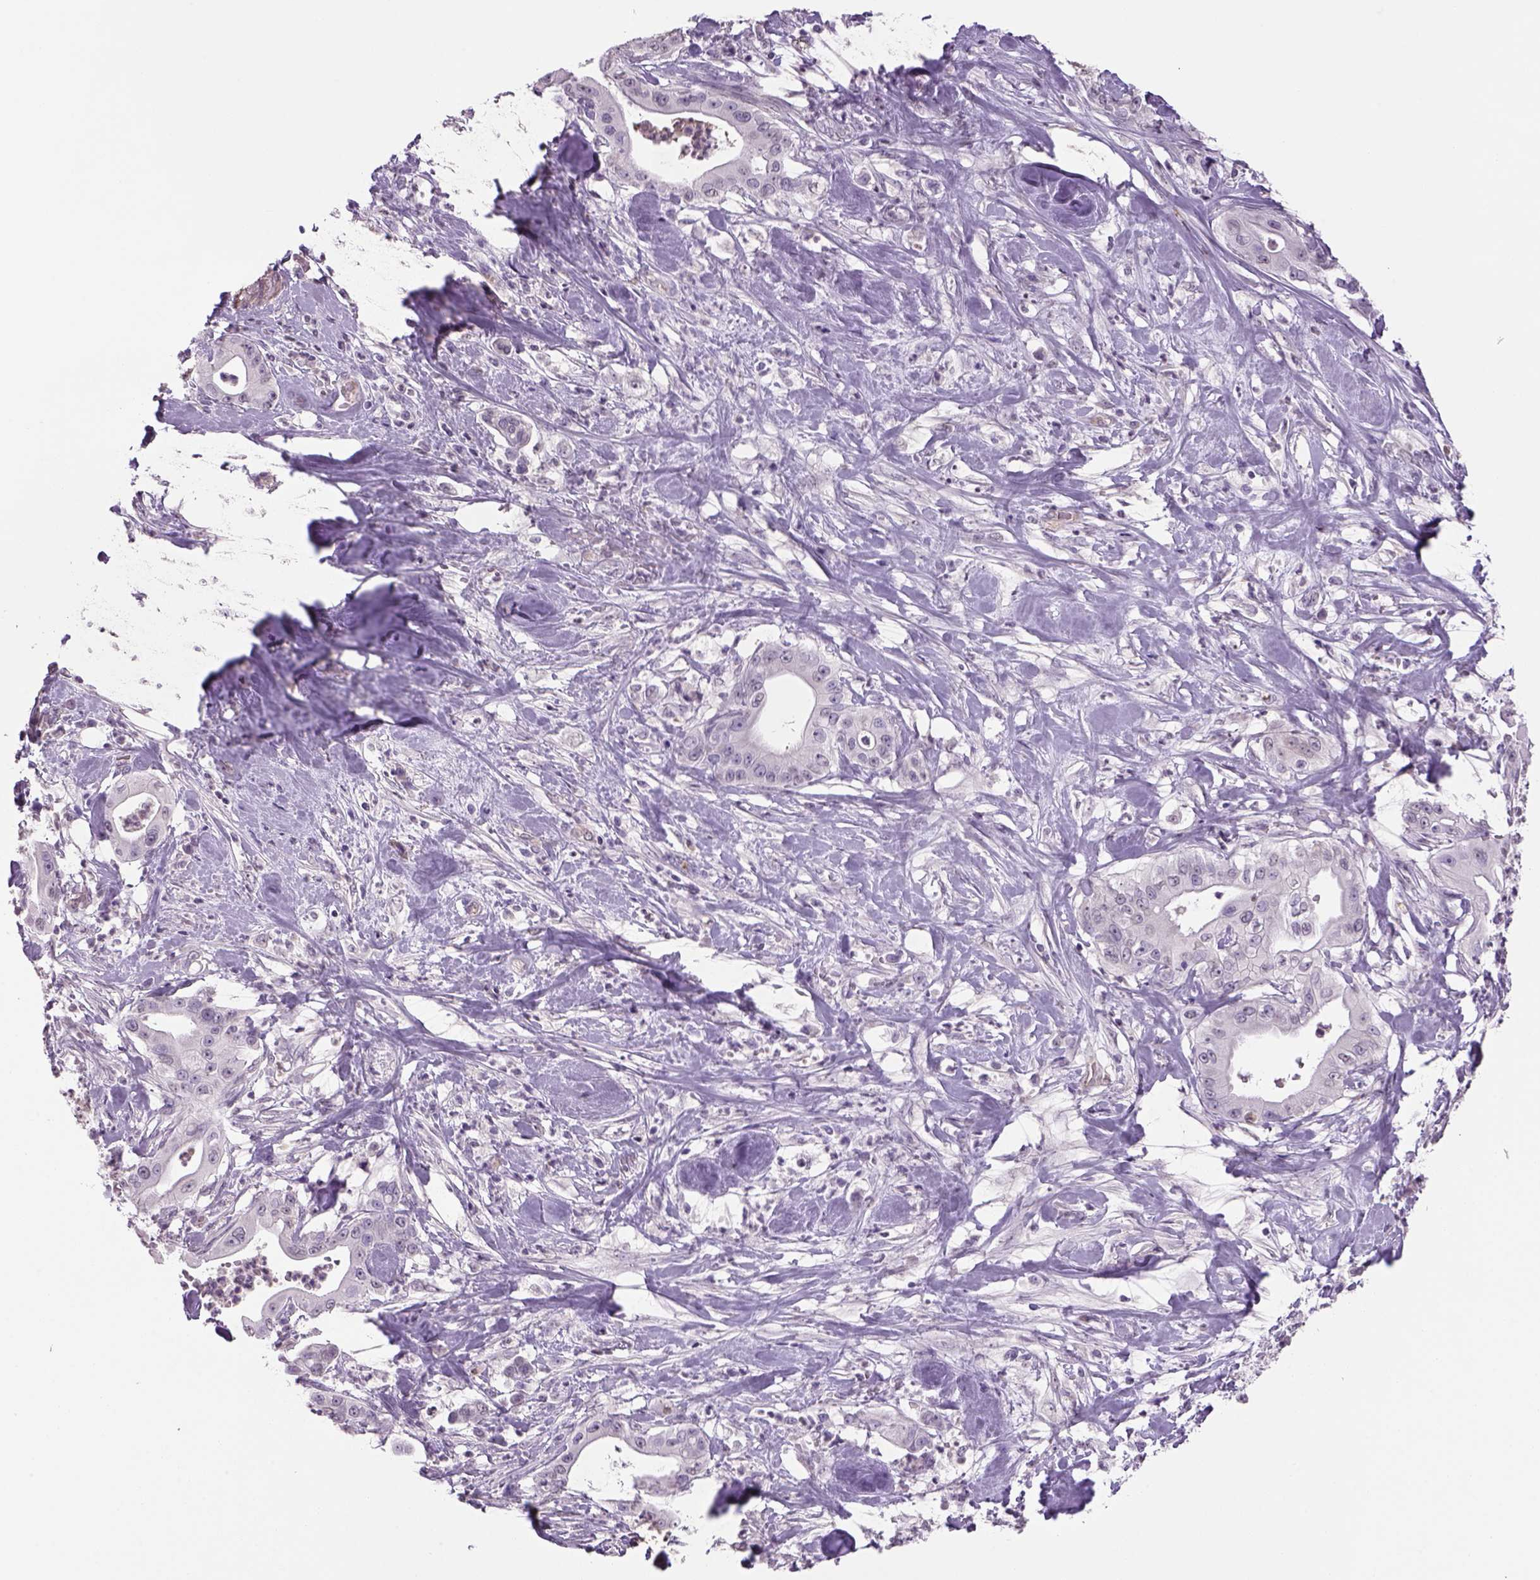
{"staining": {"intensity": "negative", "quantity": "none", "location": "none"}, "tissue": "pancreatic cancer", "cell_type": "Tumor cells", "image_type": "cancer", "snomed": [{"axis": "morphology", "description": "Adenocarcinoma, NOS"}, {"axis": "topography", "description": "Pancreas"}], "caption": "Micrograph shows no significant protein staining in tumor cells of pancreatic cancer (adenocarcinoma).", "gene": "PRRT1", "patient": {"sex": "male", "age": 71}}